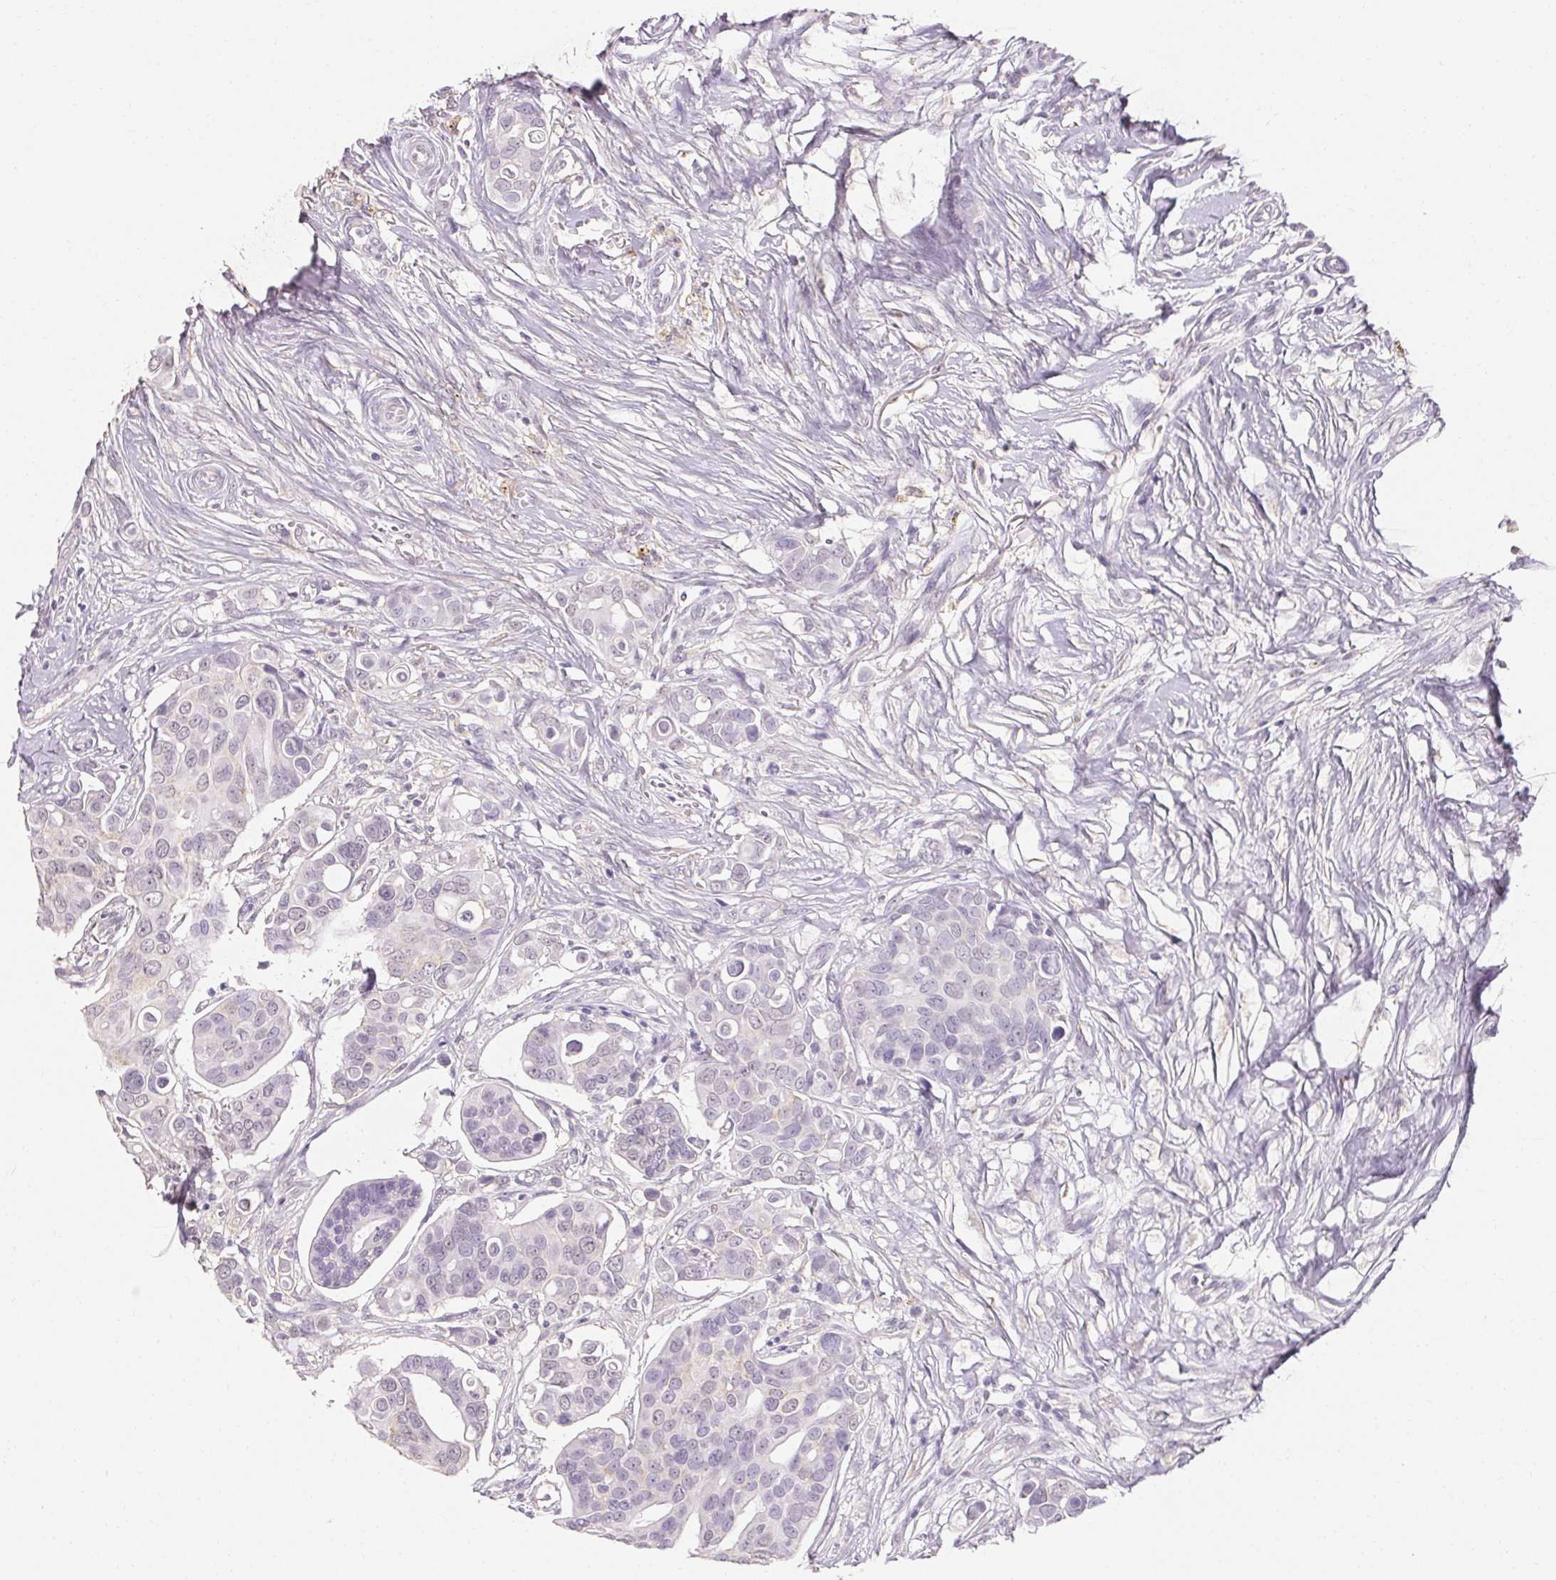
{"staining": {"intensity": "negative", "quantity": "none", "location": "none"}, "tissue": "breast cancer", "cell_type": "Tumor cells", "image_type": "cancer", "snomed": [{"axis": "morphology", "description": "Normal tissue, NOS"}, {"axis": "morphology", "description": "Duct carcinoma"}, {"axis": "topography", "description": "Skin"}, {"axis": "topography", "description": "Breast"}], "caption": "This is an immunohistochemistry (IHC) photomicrograph of human breast cancer (infiltrating ductal carcinoma). There is no positivity in tumor cells.", "gene": "MAP7D2", "patient": {"sex": "female", "age": 54}}